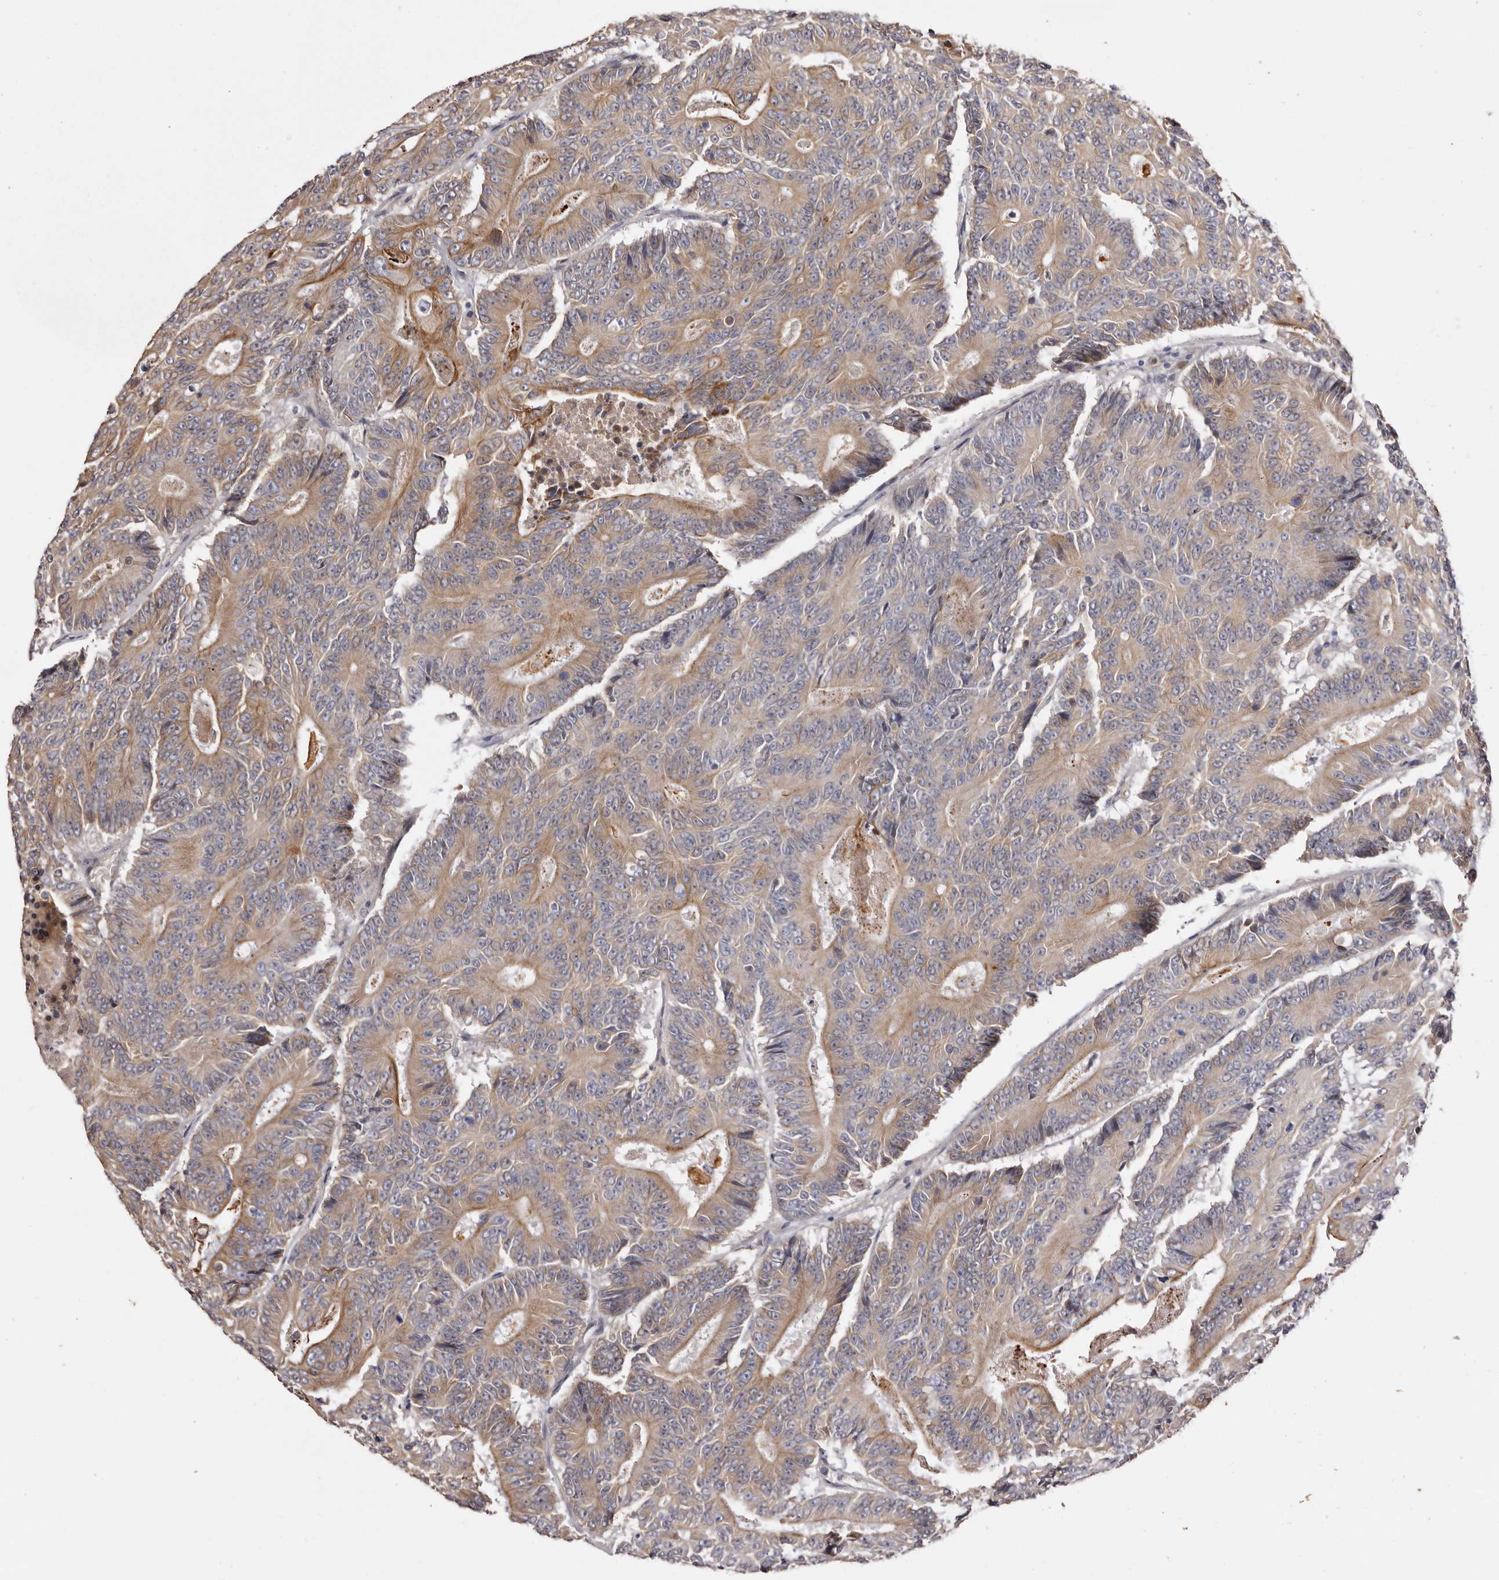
{"staining": {"intensity": "moderate", "quantity": ">75%", "location": "cytoplasmic/membranous"}, "tissue": "colorectal cancer", "cell_type": "Tumor cells", "image_type": "cancer", "snomed": [{"axis": "morphology", "description": "Adenocarcinoma, NOS"}, {"axis": "topography", "description": "Colon"}], "caption": "Colorectal adenocarcinoma tissue displays moderate cytoplasmic/membranous staining in about >75% of tumor cells The staining is performed using DAB (3,3'-diaminobenzidine) brown chromogen to label protein expression. The nuclei are counter-stained blue using hematoxylin.", "gene": "STK16", "patient": {"sex": "male", "age": 83}}